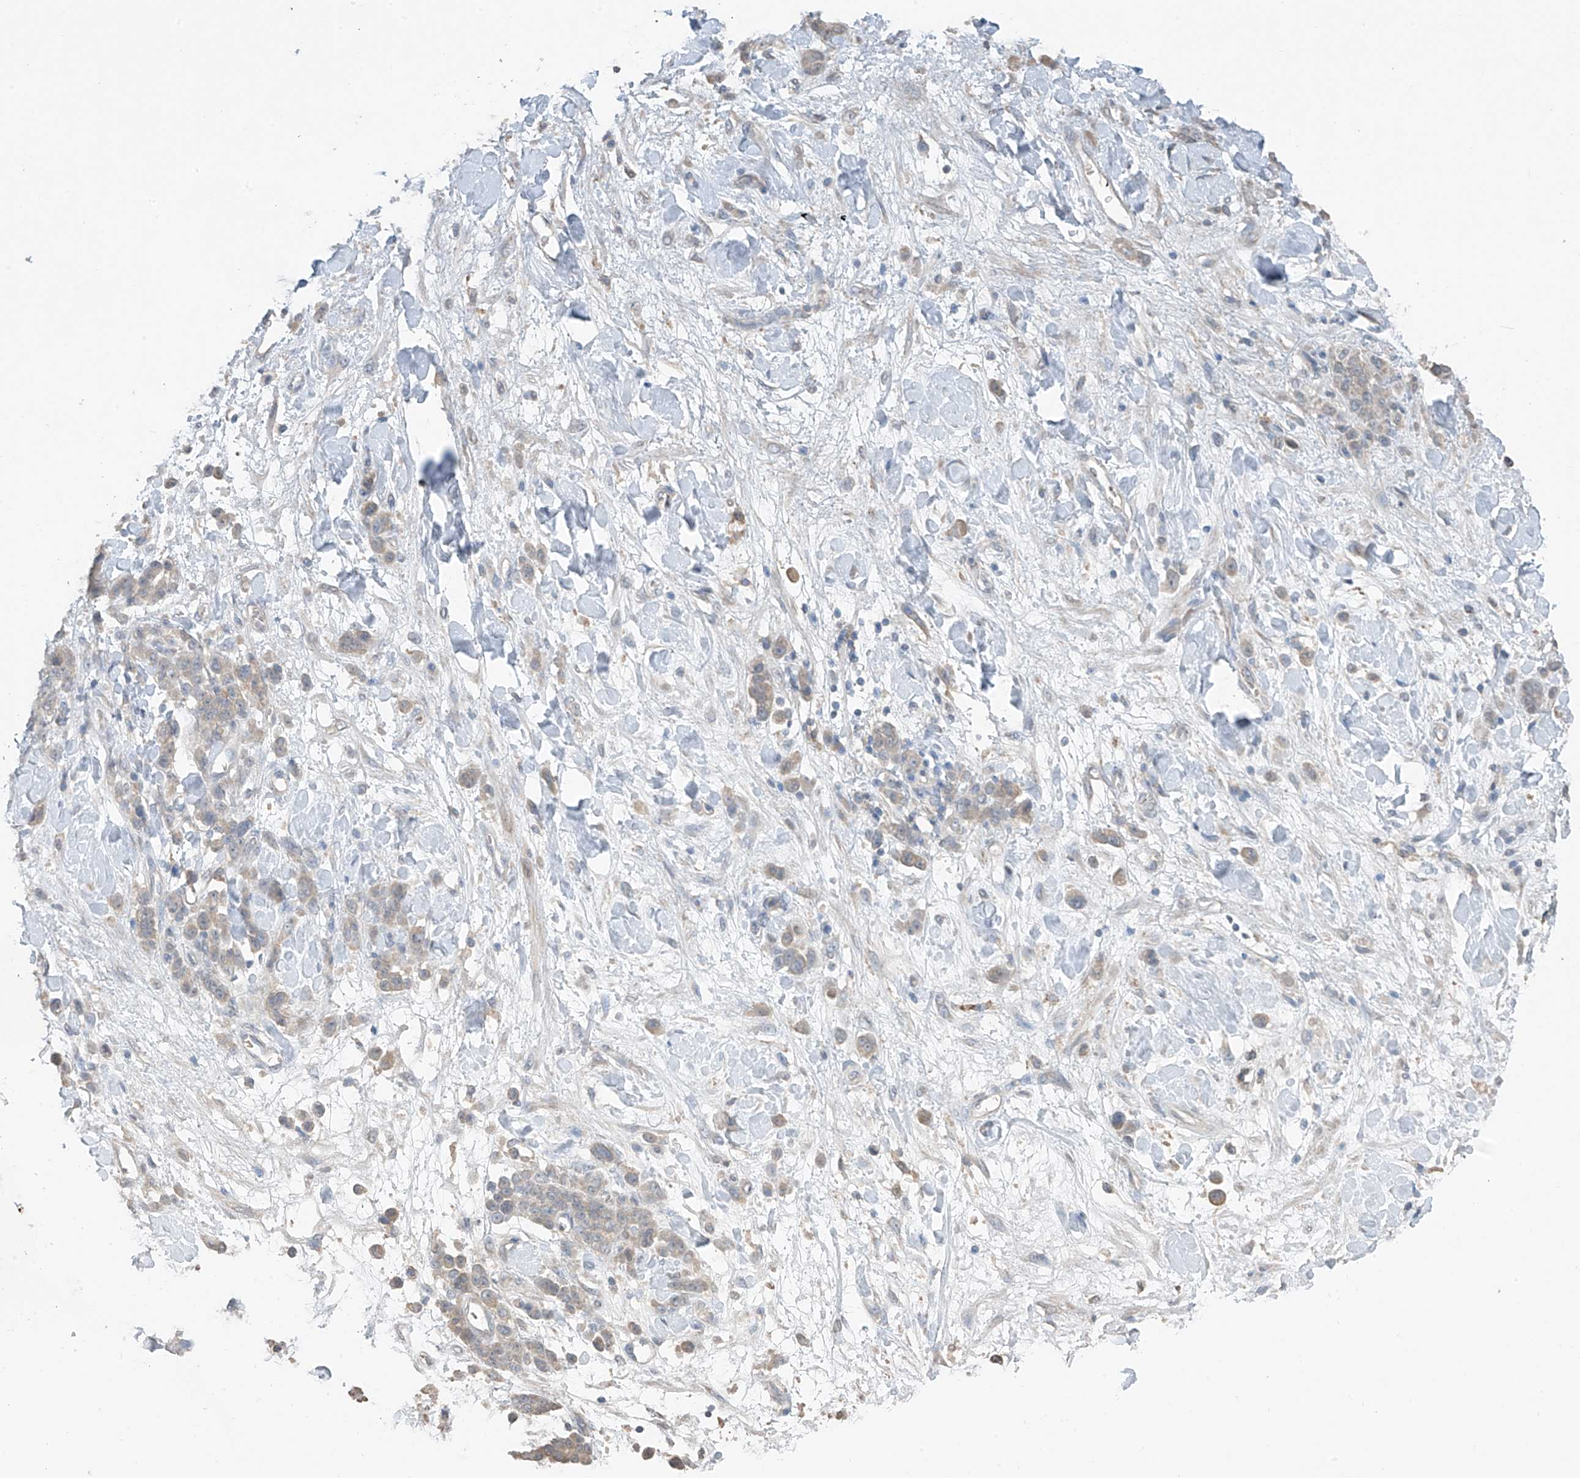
{"staining": {"intensity": "weak", "quantity": "<25%", "location": "cytoplasmic/membranous"}, "tissue": "stomach cancer", "cell_type": "Tumor cells", "image_type": "cancer", "snomed": [{"axis": "morphology", "description": "Normal tissue, NOS"}, {"axis": "morphology", "description": "Adenocarcinoma, NOS"}, {"axis": "topography", "description": "Stomach"}], "caption": "High magnification brightfield microscopy of stomach cancer stained with DAB (3,3'-diaminobenzidine) (brown) and counterstained with hematoxylin (blue): tumor cells show no significant expression. (Brightfield microscopy of DAB immunohistochemistry (IHC) at high magnification).", "gene": "HOXA11", "patient": {"sex": "male", "age": 82}}